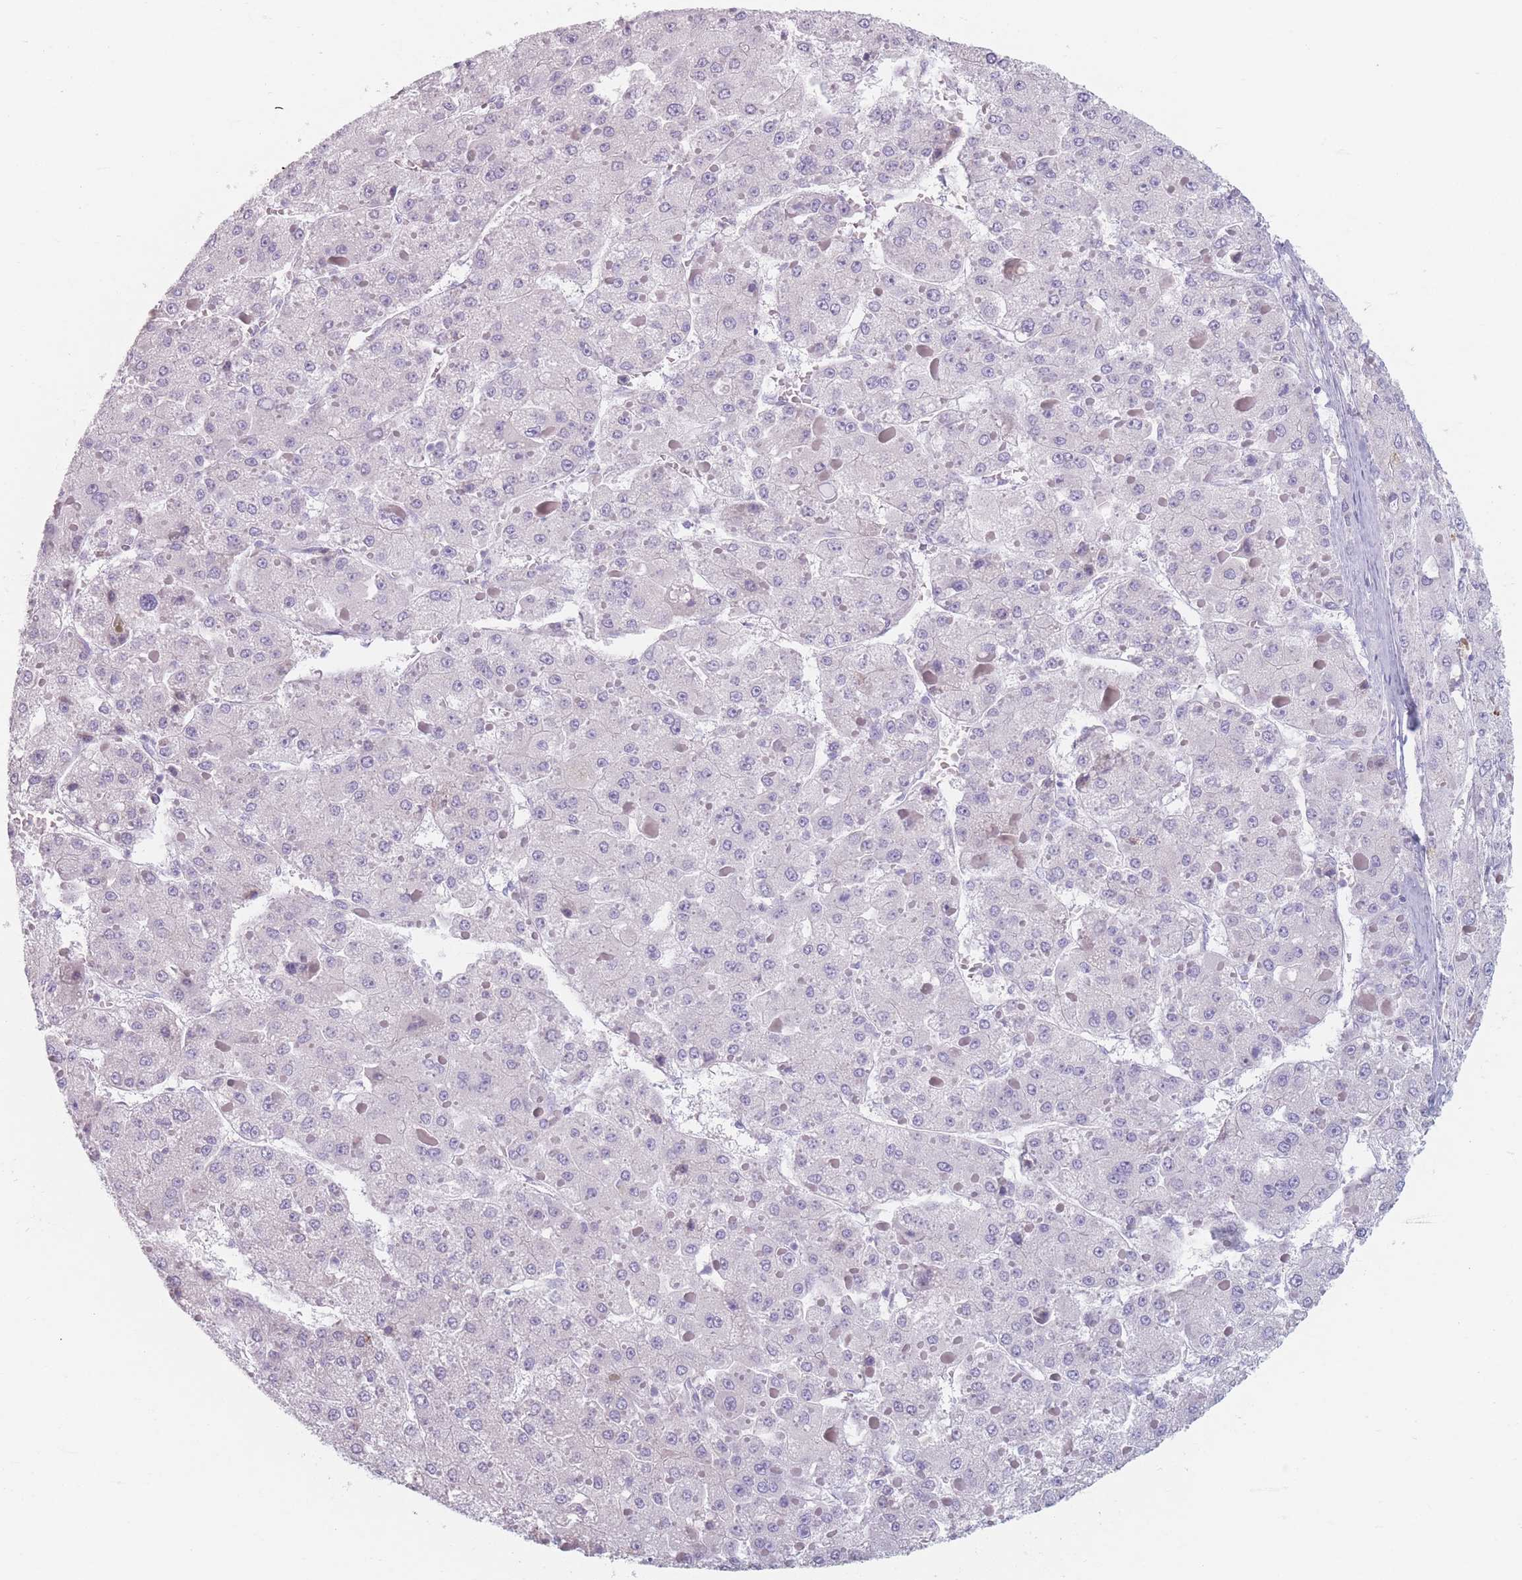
{"staining": {"intensity": "negative", "quantity": "none", "location": "none"}, "tissue": "liver cancer", "cell_type": "Tumor cells", "image_type": "cancer", "snomed": [{"axis": "morphology", "description": "Carcinoma, Hepatocellular, NOS"}, {"axis": "topography", "description": "Liver"}], "caption": "An immunohistochemistry micrograph of liver cancer (hepatocellular carcinoma) is shown. There is no staining in tumor cells of liver cancer (hepatocellular carcinoma).", "gene": "PIGM", "patient": {"sex": "female", "age": 73}}